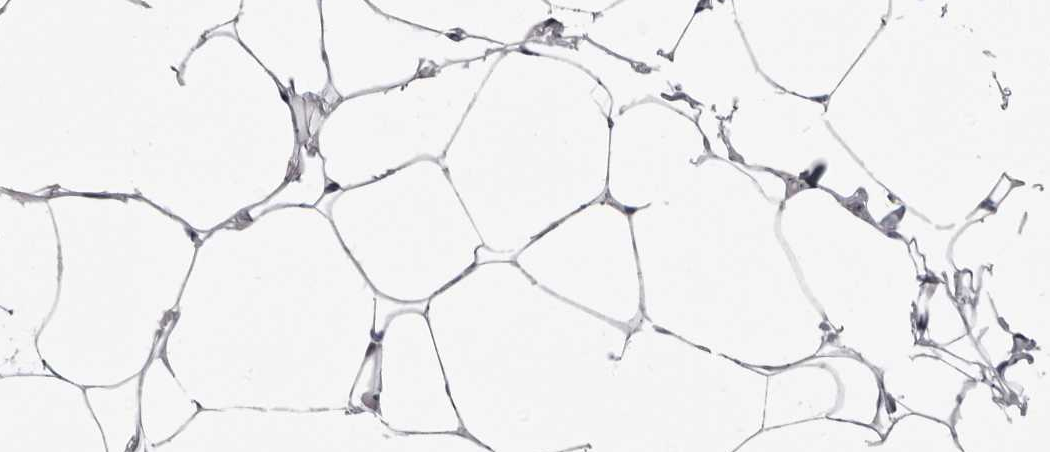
{"staining": {"intensity": "negative", "quantity": "none", "location": "none"}, "tissue": "adipose tissue", "cell_type": "Adipocytes", "image_type": "normal", "snomed": [{"axis": "morphology", "description": "Normal tissue, NOS"}, {"axis": "morphology", "description": "Fibrosis, NOS"}, {"axis": "topography", "description": "Breast"}, {"axis": "topography", "description": "Adipose tissue"}], "caption": "Adipocytes are negative for protein expression in benign human adipose tissue. Nuclei are stained in blue.", "gene": "CGN", "patient": {"sex": "female", "age": 39}}